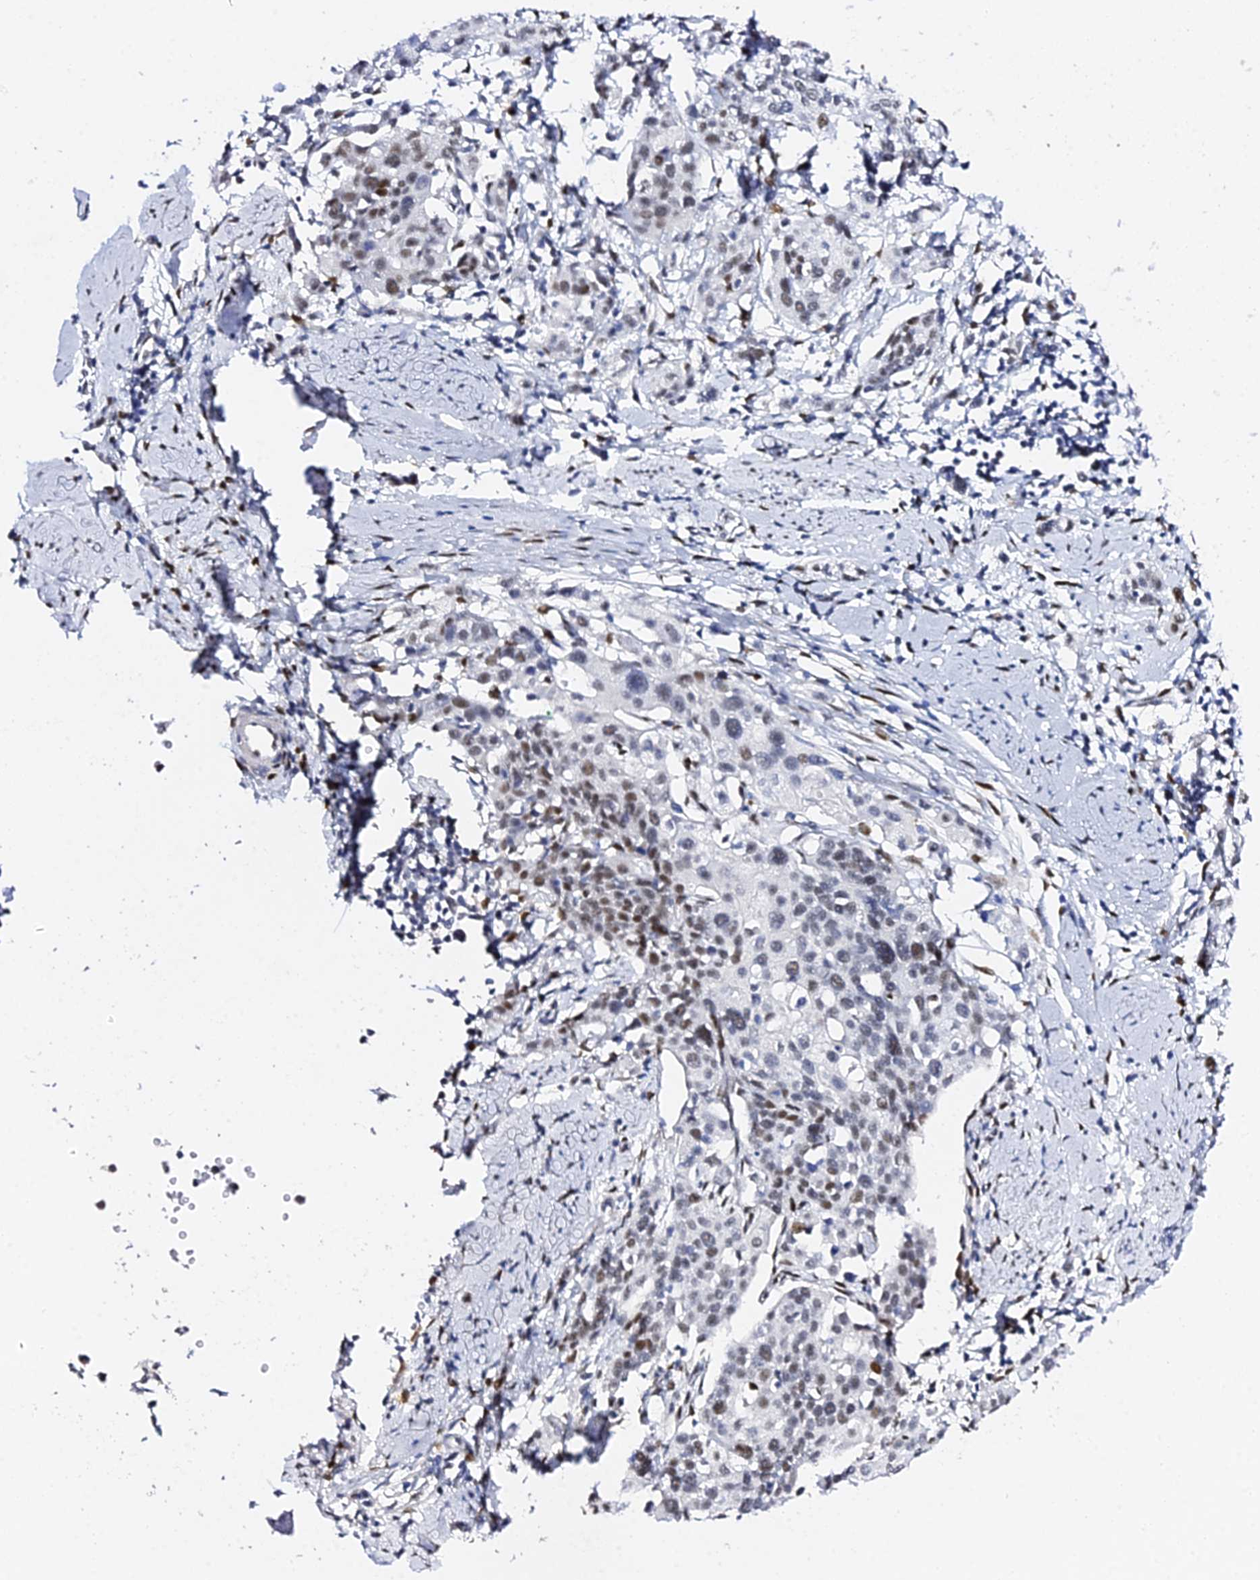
{"staining": {"intensity": "weak", "quantity": "<25%", "location": "nuclear"}, "tissue": "cervical cancer", "cell_type": "Tumor cells", "image_type": "cancer", "snomed": [{"axis": "morphology", "description": "Squamous cell carcinoma, NOS"}, {"axis": "topography", "description": "Cervix"}], "caption": "This is an immunohistochemistry (IHC) image of human cervical cancer (squamous cell carcinoma). There is no positivity in tumor cells.", "gene": "POFUT2", "patient": {"sex": "female", "age": 44}}